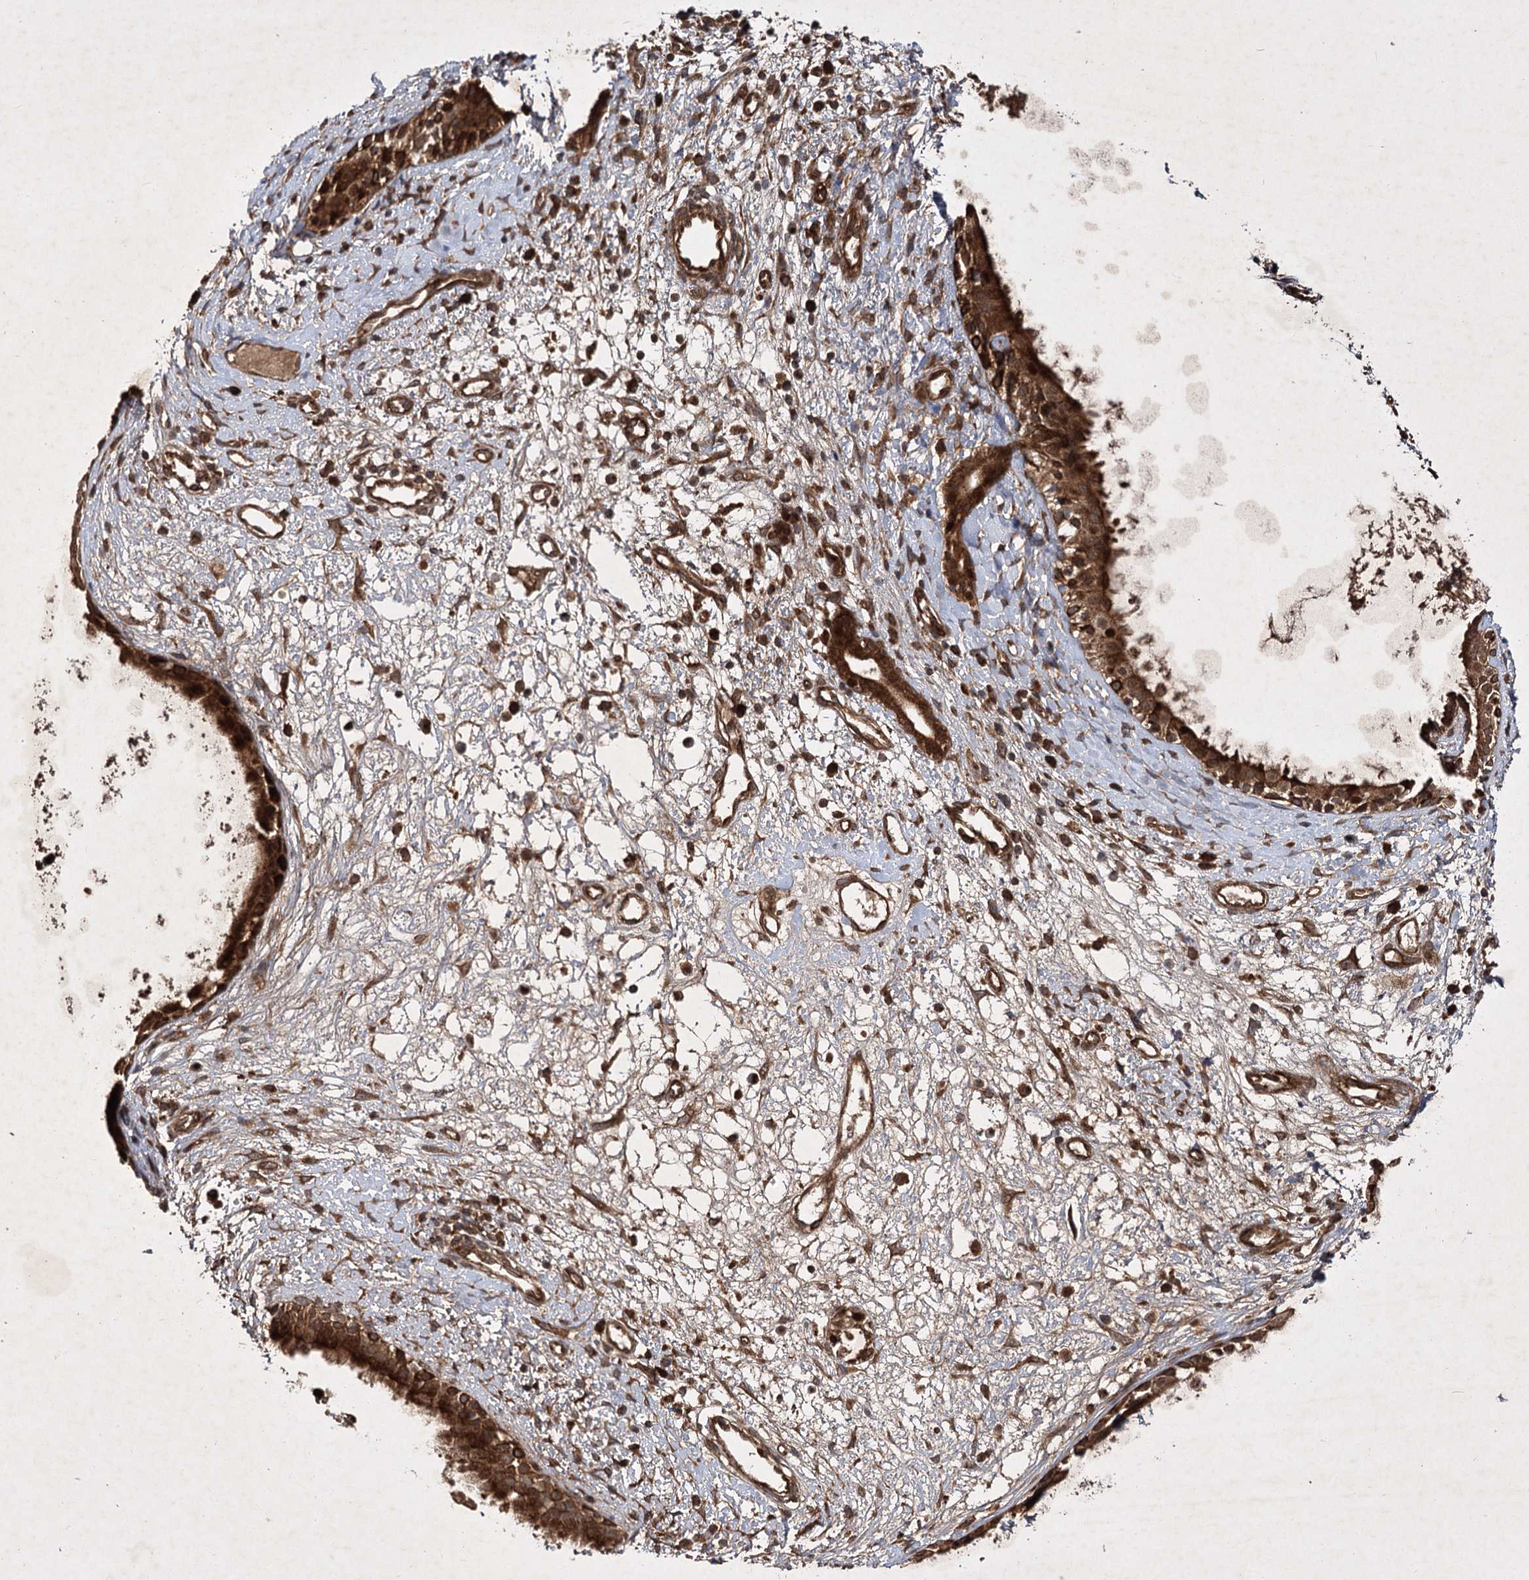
{"staining": {"intensity": "strong", "quantity": ">75%", "location": "cytoplasmic/membranous"}, "tissue": "nasopharynx", "cell_type": "Respiratory epithelial cells", "image_type": "normal", "snomed": [{"axis": "morphology", "description": "Normal tissue, NOS"}, {"axis": "topography", "description": "Nasopharynx"}], "caption": "This is a micrograph of IHC staining of normal nasopharynx, which shows strong expression in the cytoplasmic/membranous of respiratory epithelial cells.", "gene": "DNAJC13", "patient": {"sex": "male", "age": 22}}